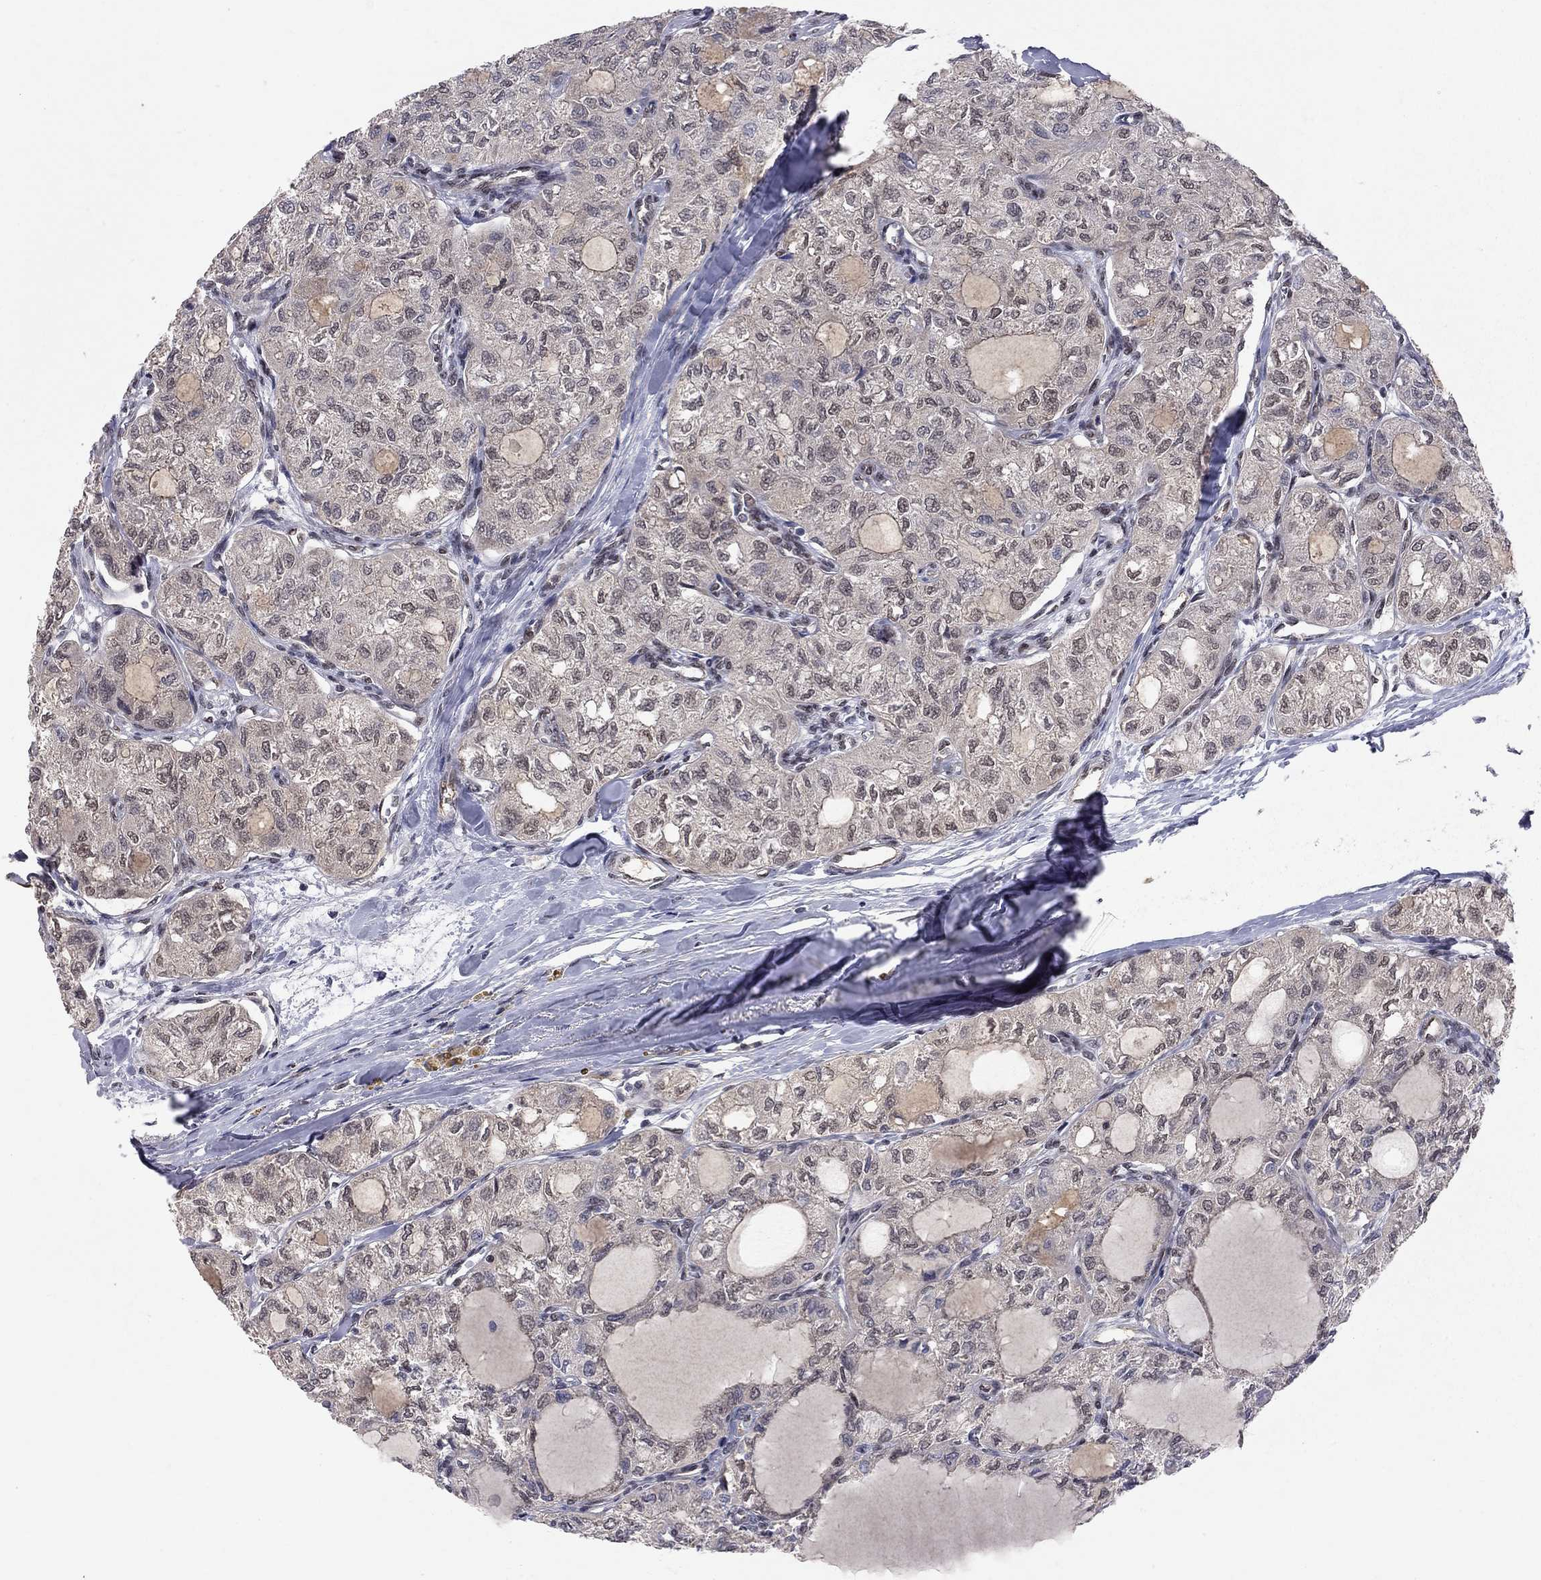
{"staining": {"intensity": "weak", "quantity": "<25%", "location": "nuclear"}, "tissue": "thyroid cancer", "cell_type": "Tumor cells", "image_type": "cancer", "snomed": [{"axis": "morphology", "description": "Follicular adenoma carcinoma, NOS"}, {"axis": "topography", "description": "Thyroid gland"}], "caption": "Immunohistochemistry (IHC) histopathology image of neoplastic tissue: human thyroid follicular adenoma carcinoma stained with DAB shows no significant protein staining in tumor cells. Brightfield microscopy of immunohistochemistry (IHC) stained with DAB (brown) and hematoxylin (blue), captured at high magnification.", "gene": "SAP30L", "patient": {"sex": "male", "age": 75}}